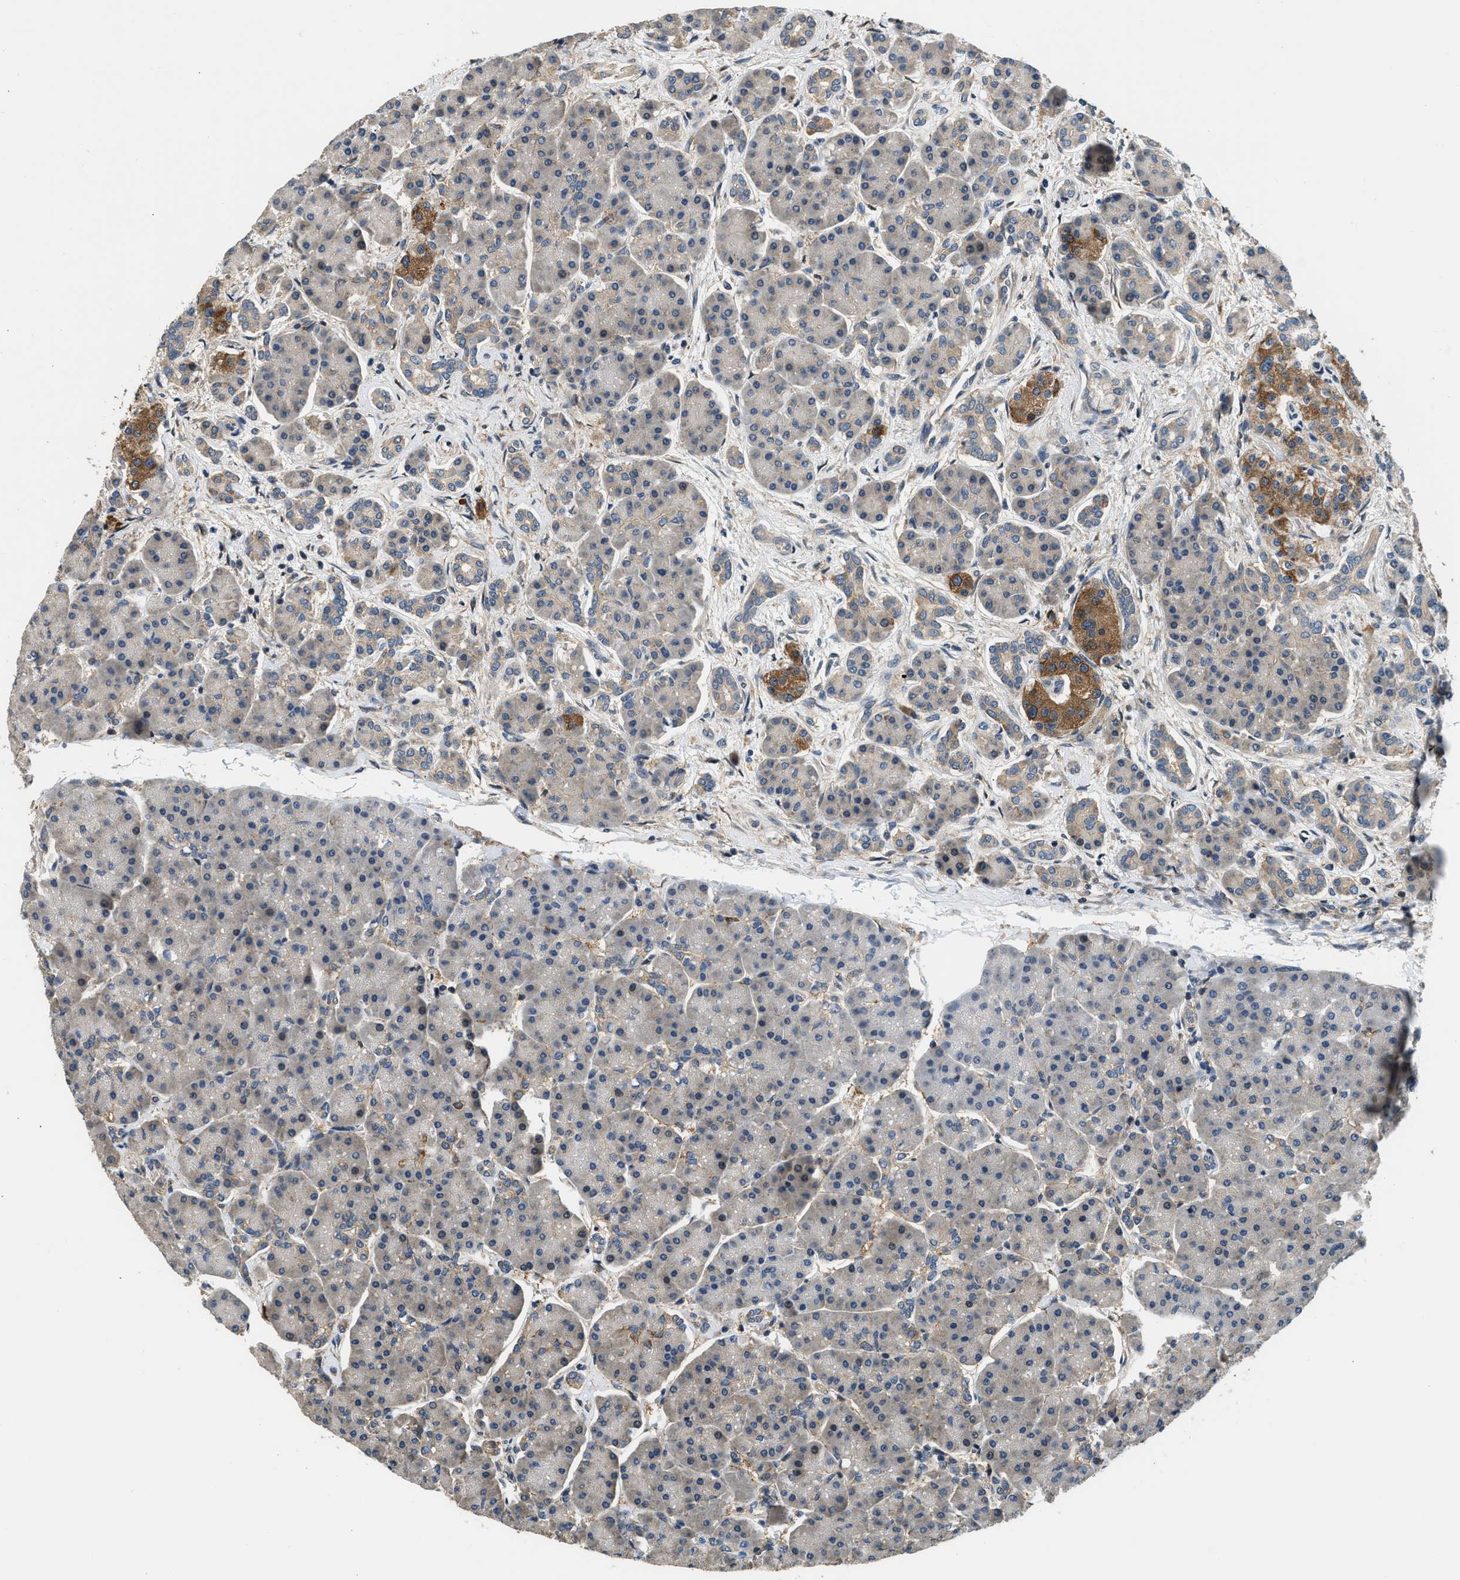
{"staining": {"intensity": "moderate", "quantity": "<25%", "location": "cytoplasmic/membranous"}, "tissue": "pancreas", "cell_type": "Exocrine glandular cells", "image_type": "normal", "snomed": [{"axis": "morphology", "description": "Normal tissue, NOS"}, {"axis": "topography", "description": "Pancreas"}], "caption": "Exocrine glandular cells demonstrate low levels of moderate cytoplasmic/membranous positivity in approximately <25% of cells in normal human pancreas.", "gene": "IL3RA", "patient": {"sex": "female", "age": 70}}